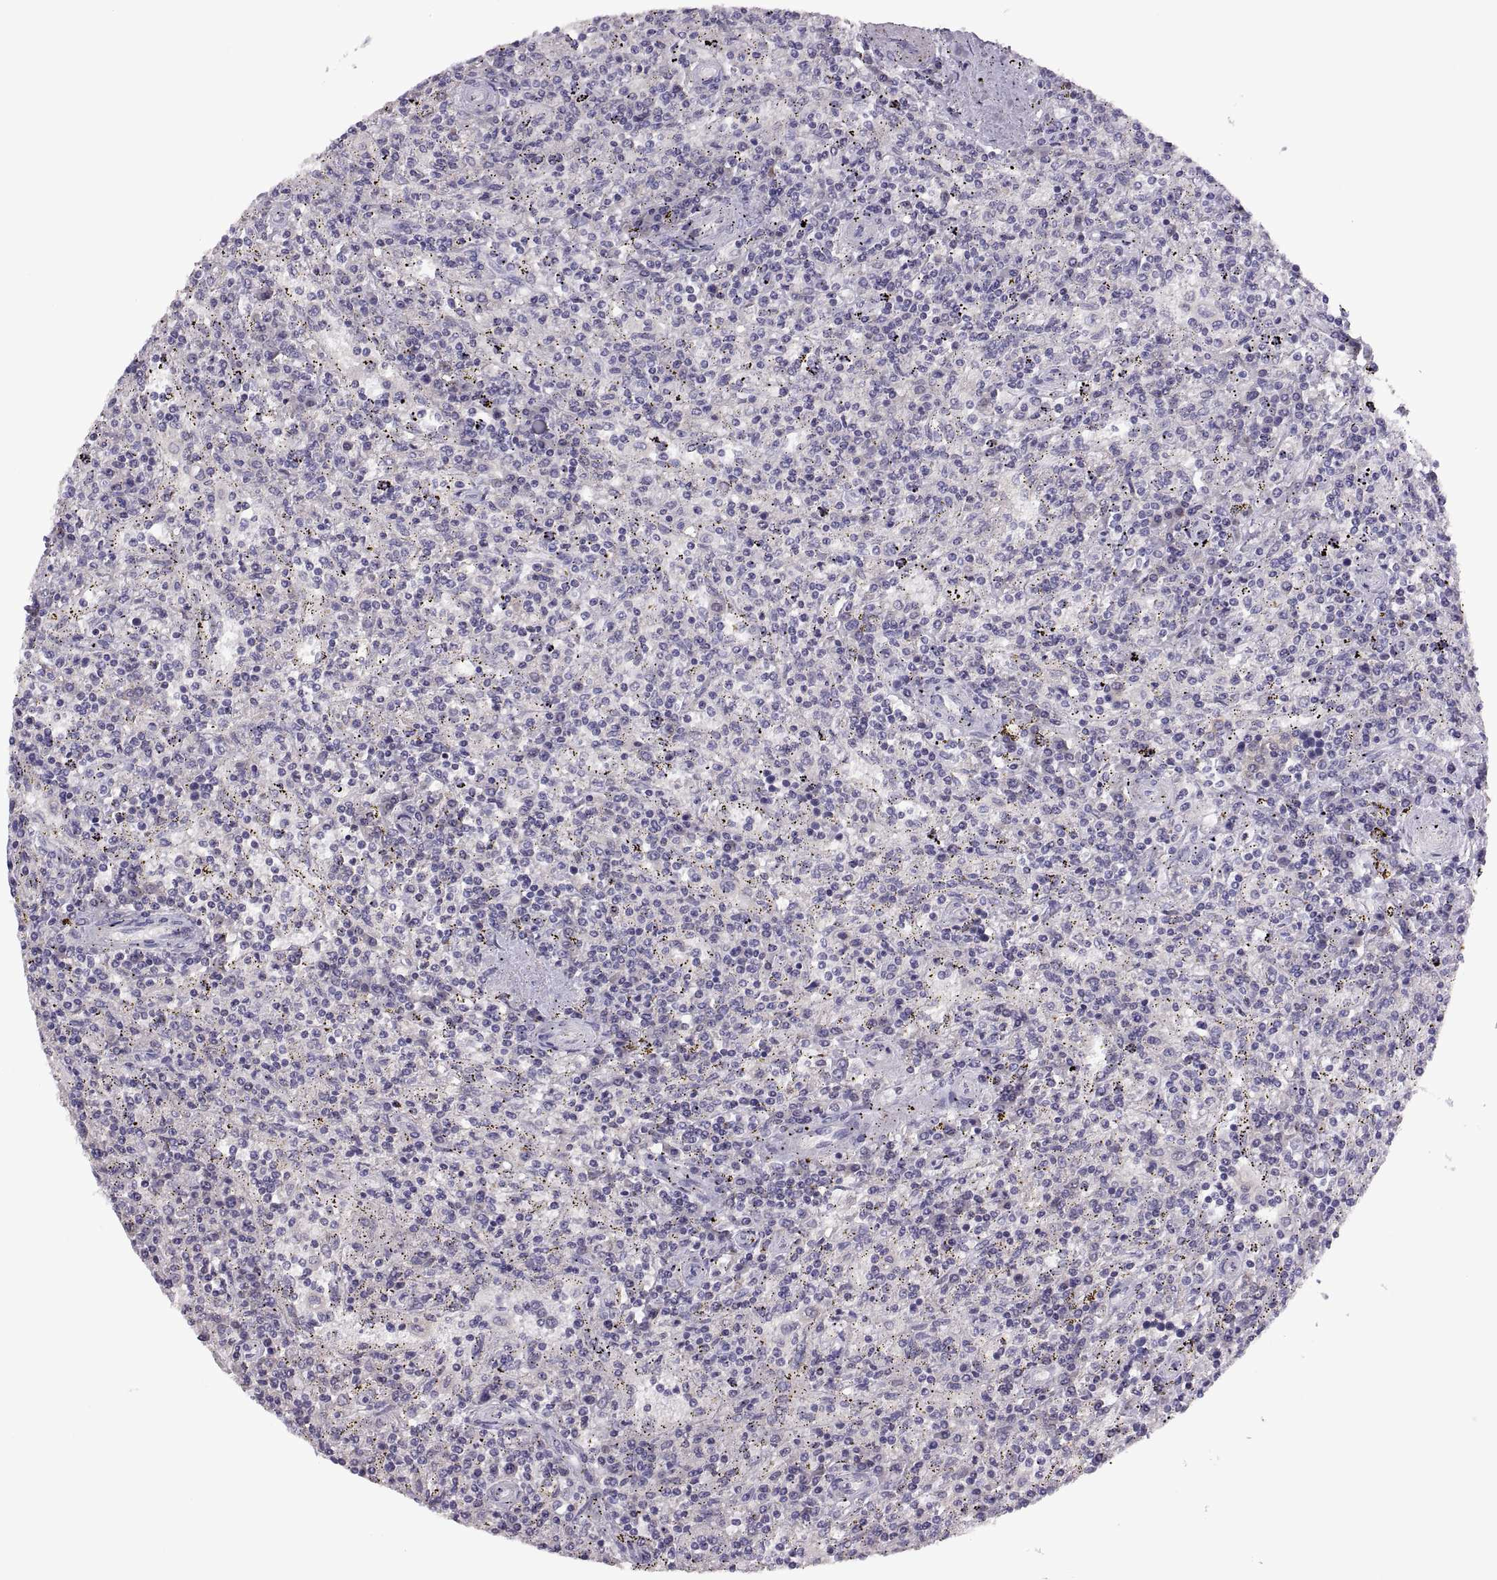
{"staining": {"intensity": "negative", "quantity": "none", "location": "none"}, "tissue": "lymphoma", "cell_type": "Tumor cells", "image_type": "cancer", "snomed": [{"axis": "morphology", "description": "Malignant lymphoma, non-Hodgkin's type, Low grade"}, {"axis": "topography", "description": "Spleen"}], "caption": "There is no significant staining in tumor cells of low-grade malignant lymphoma, non-Hodgkin's type. Nuclei are stained in blue.", "gene": "TBX19", "patient": {"sex": "male", "age": 62}}